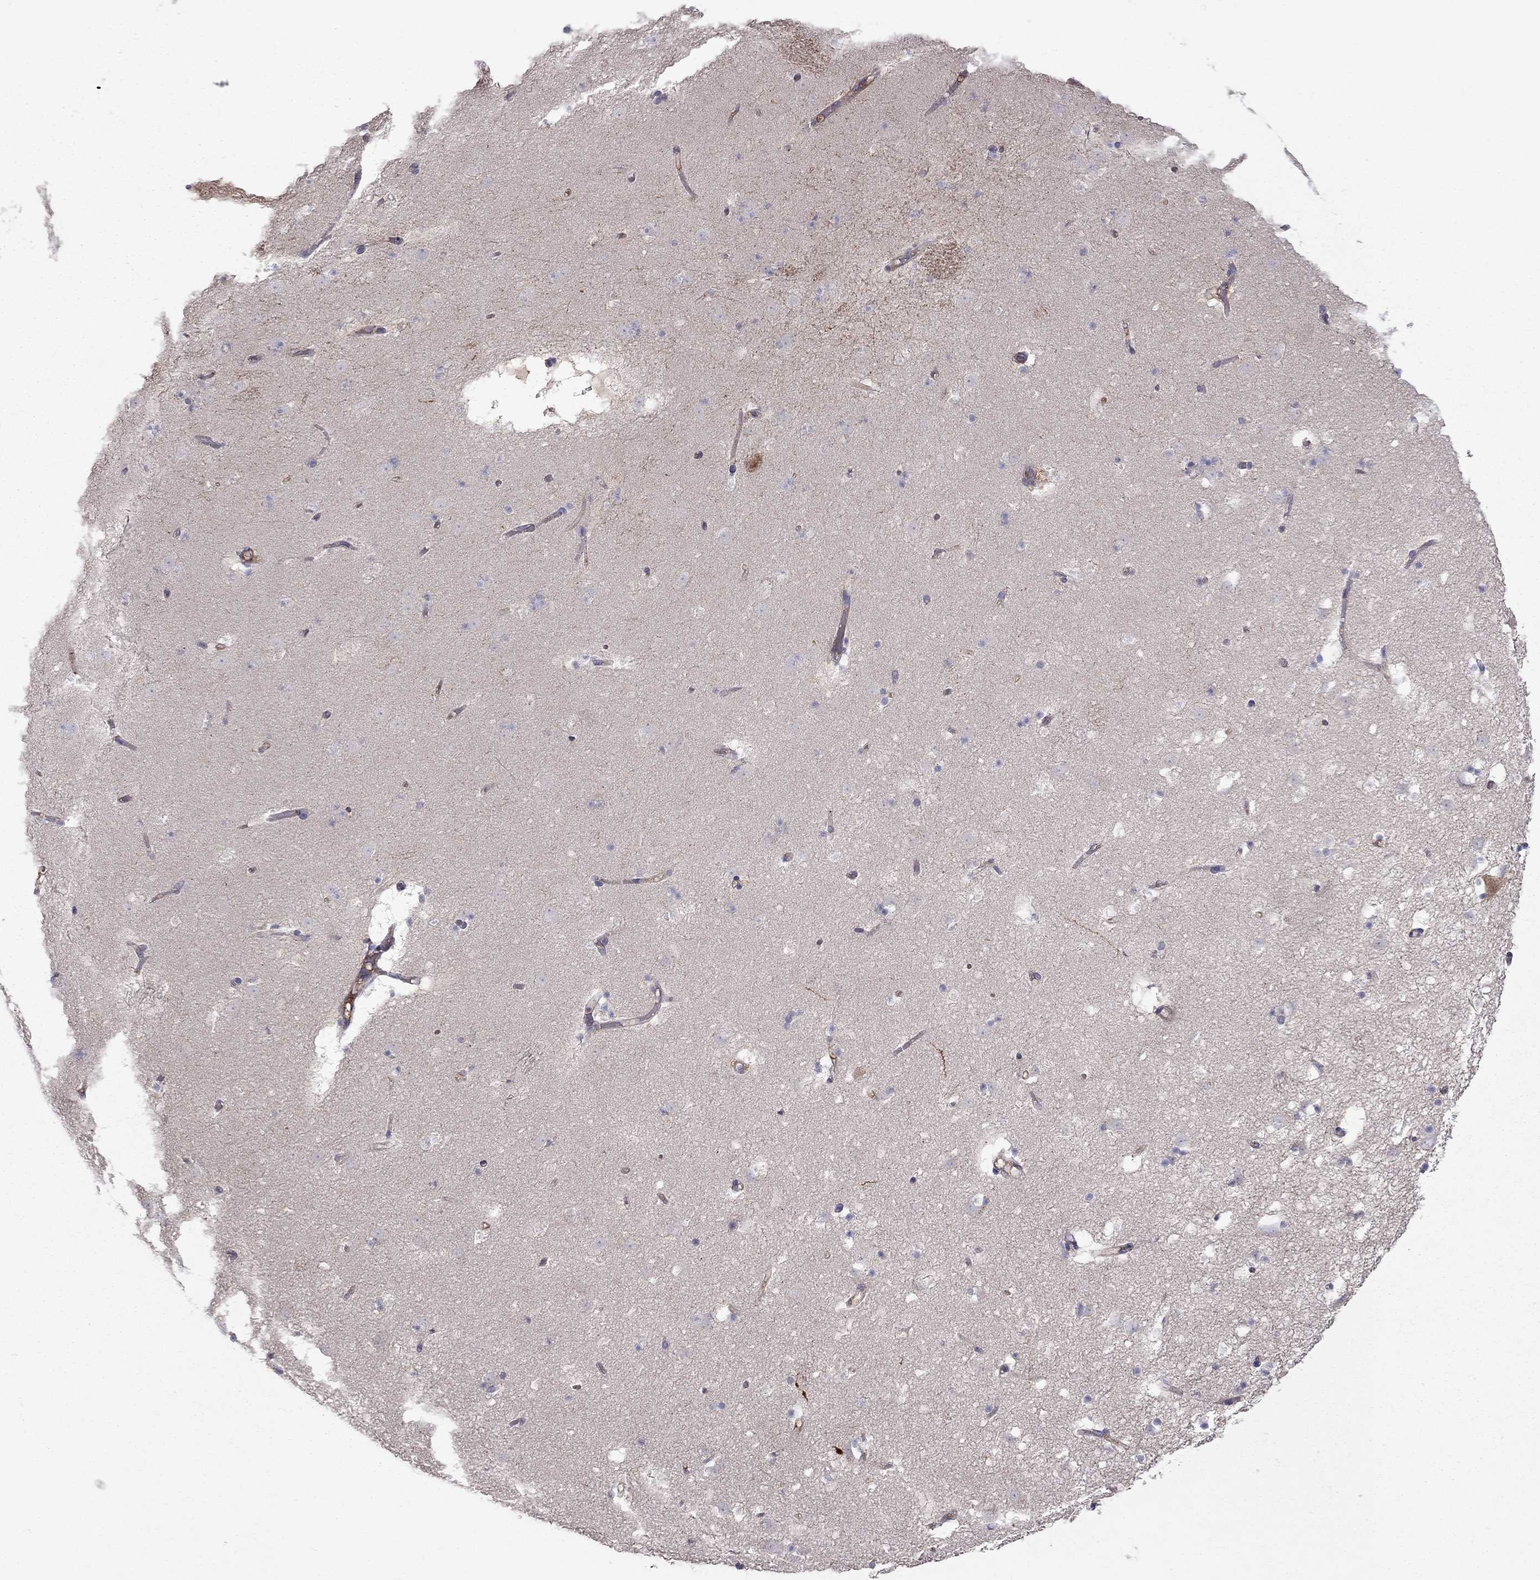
{"staining": {"intensity": "negative", "quantity": "none", "location": "none"}, "tissue": "caudate", "cell_type": "Glial cells", "image_type": "normal", "snomed": [{"axis": "morphology", "description": "Normal tissue, NOS"}, {"axis": "topography", "description": "Lateral ventricle wall"}], "caption": "A high-resolution image shows IHC staining of unremarkable caudate, which exhibits no significant expression in glial cells. Brightfield microscopy of immunohistochemistry (IHC) stained with DAB (brown) and hematoxylin (blue), captured at high magnification.", "gene": "EIF4E3", "patient": {"sex": "female", "age": 42}}